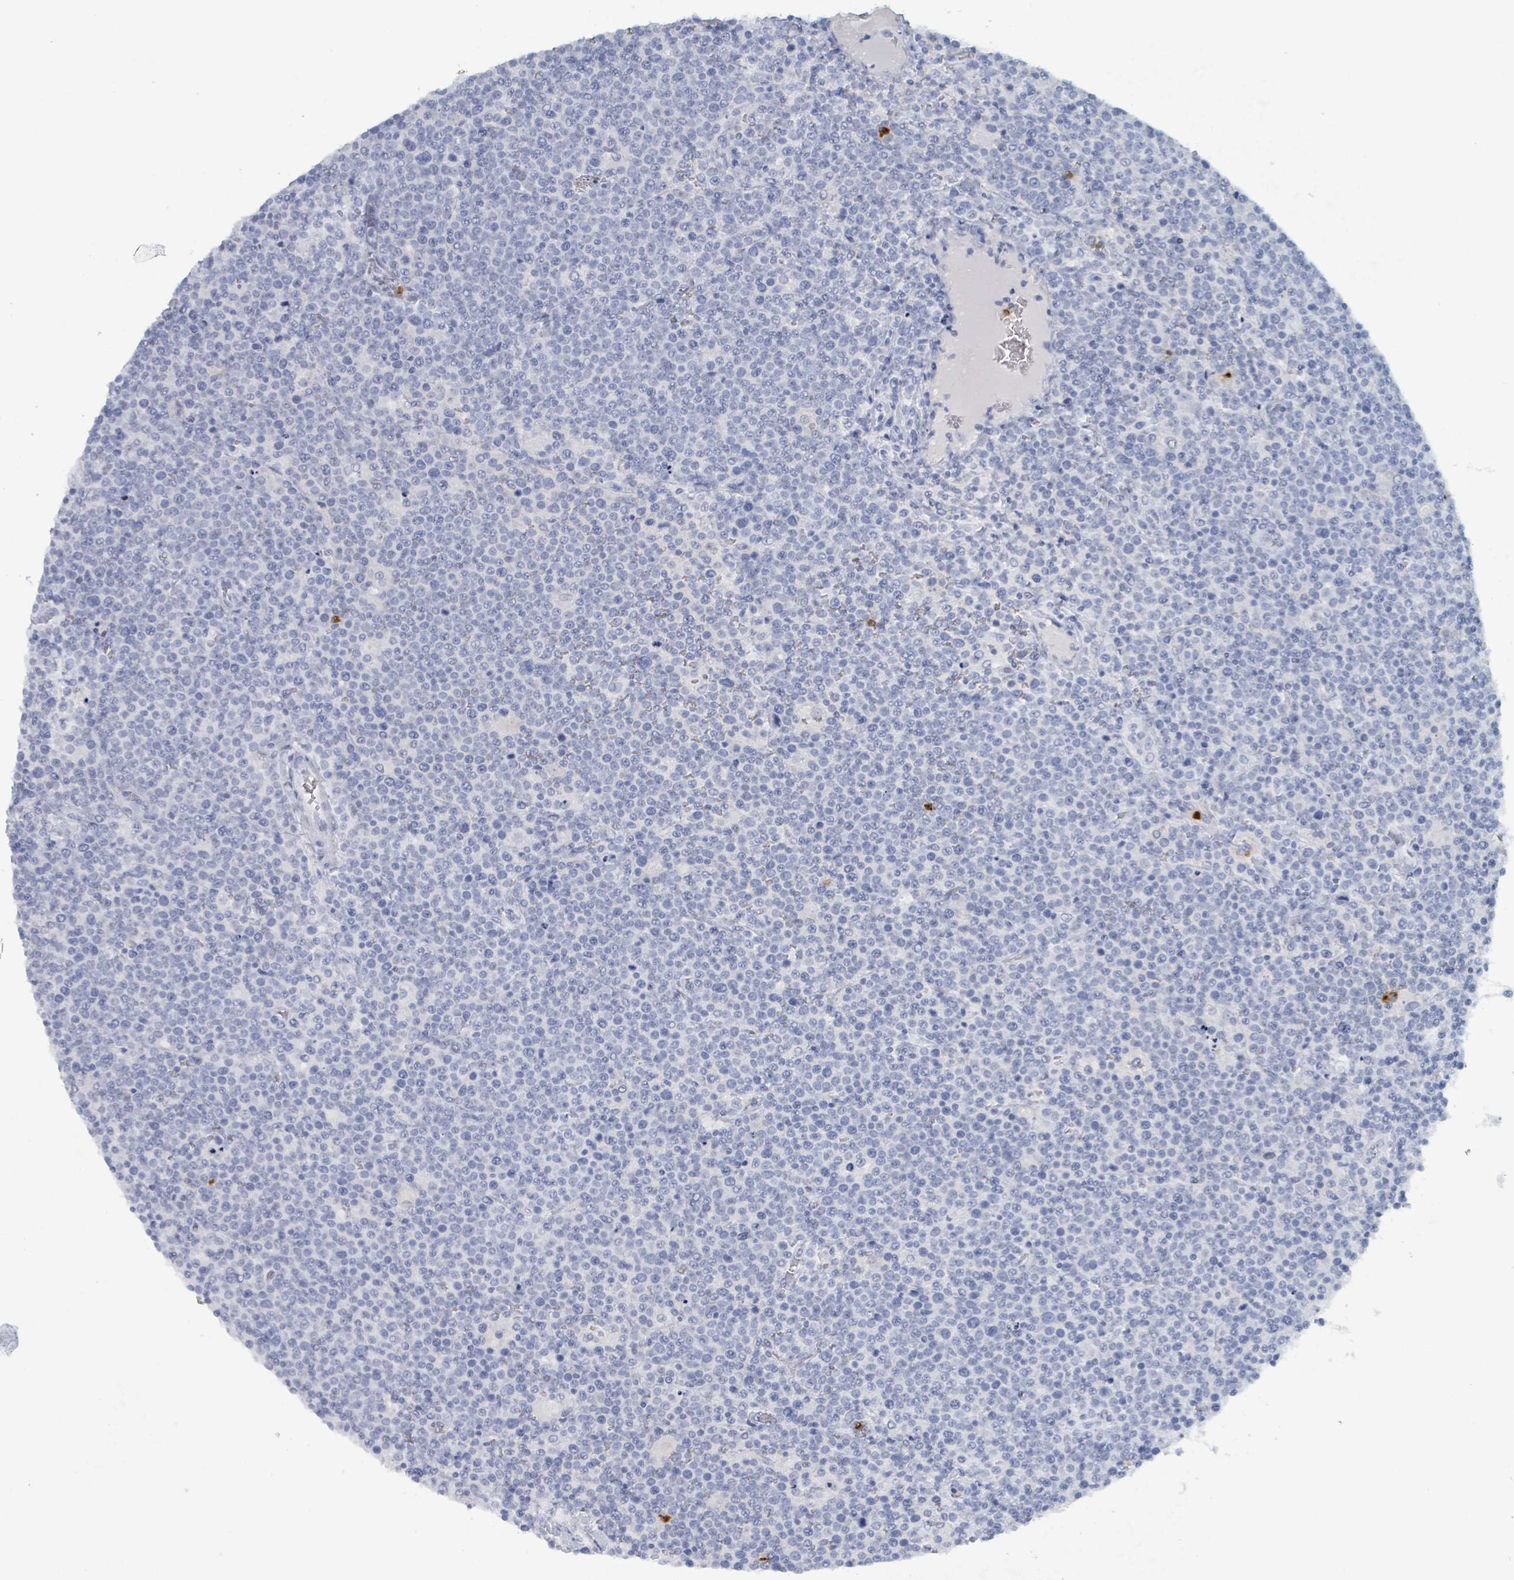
{"staining": {"intensity": "negative", "quantity": "none", "location": "none"}, "tissue": "lymphoma", "cell_type": "Tumor cells", "image_type": "cancer", "snomed": [{"axis": "morphology", "description": "Malignant lymphoma, non-Hodgkin's type, High grade"}, {"axis": "topography", "description": "Lymph node"}], "caption": "DAB immunohistochemical staining of human malignant lymphoma, non-Hodgkin's type (high-grade) reveals no significant staining in tumor cells.", "gene": "DEFA4", "patient": {"sex": "male", "age": 61}}